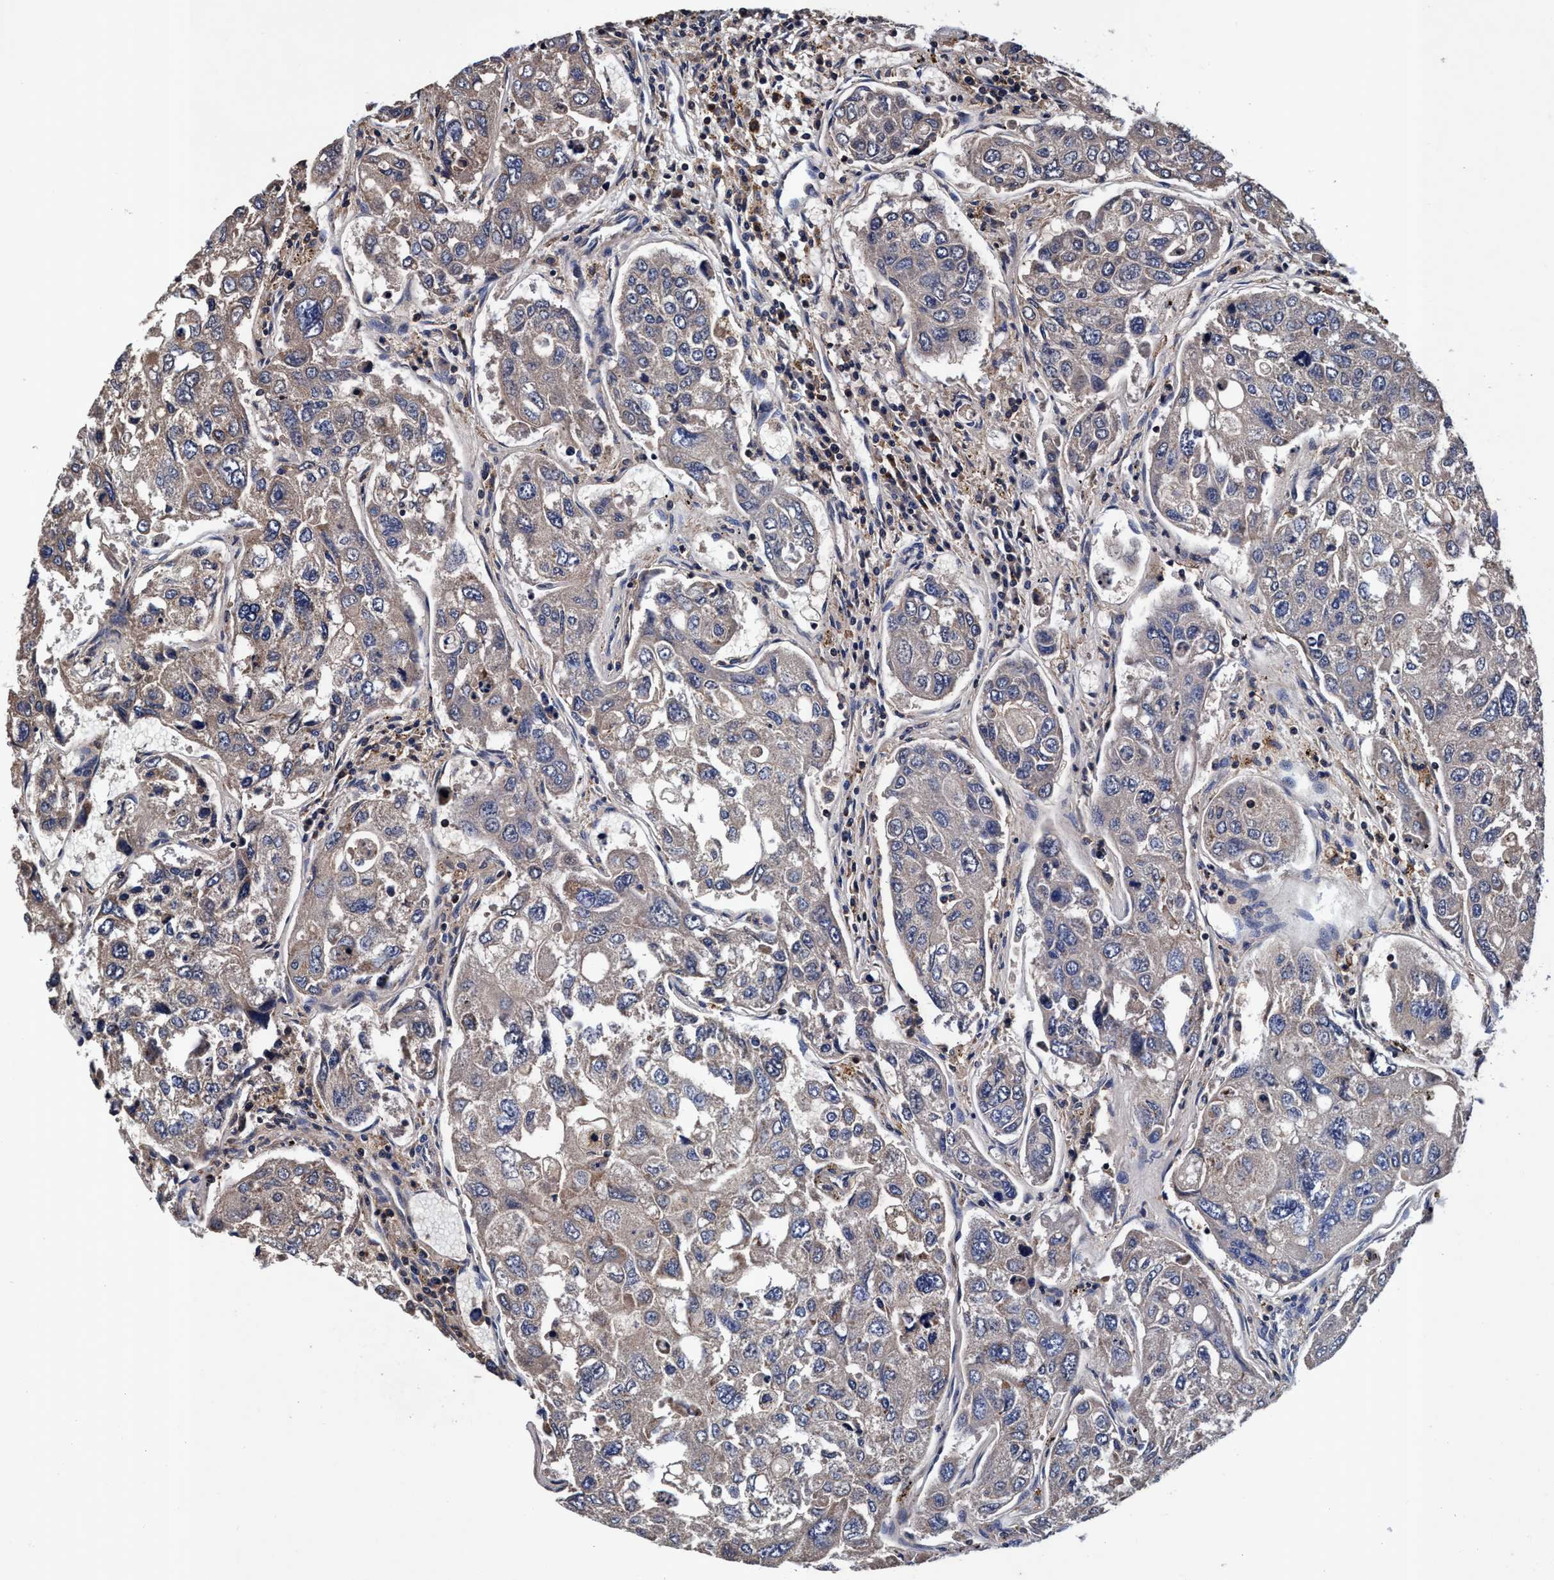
{"staining": {"intensity": "weak", "quantity": "<25%", "location": "cytoplasmic/membranous"}, "tissue": "urothelial cancer", "cell_type": "Tumor cells", "image_type": "cancer", "snomed": [{"axis": "morphology", "description": "Urothelial carcinoma, High grade"}, {"axis": "topography", "description": "Lymph node"}, {"axis": "topography", "description": "Urinary bladder"}], "caption": "Urothelial cancer was stained to show a protein in brown. There is no significant expression in tumor cells.", "gene": "RNF208", "patient": {"sex": "male", "age": 51}}